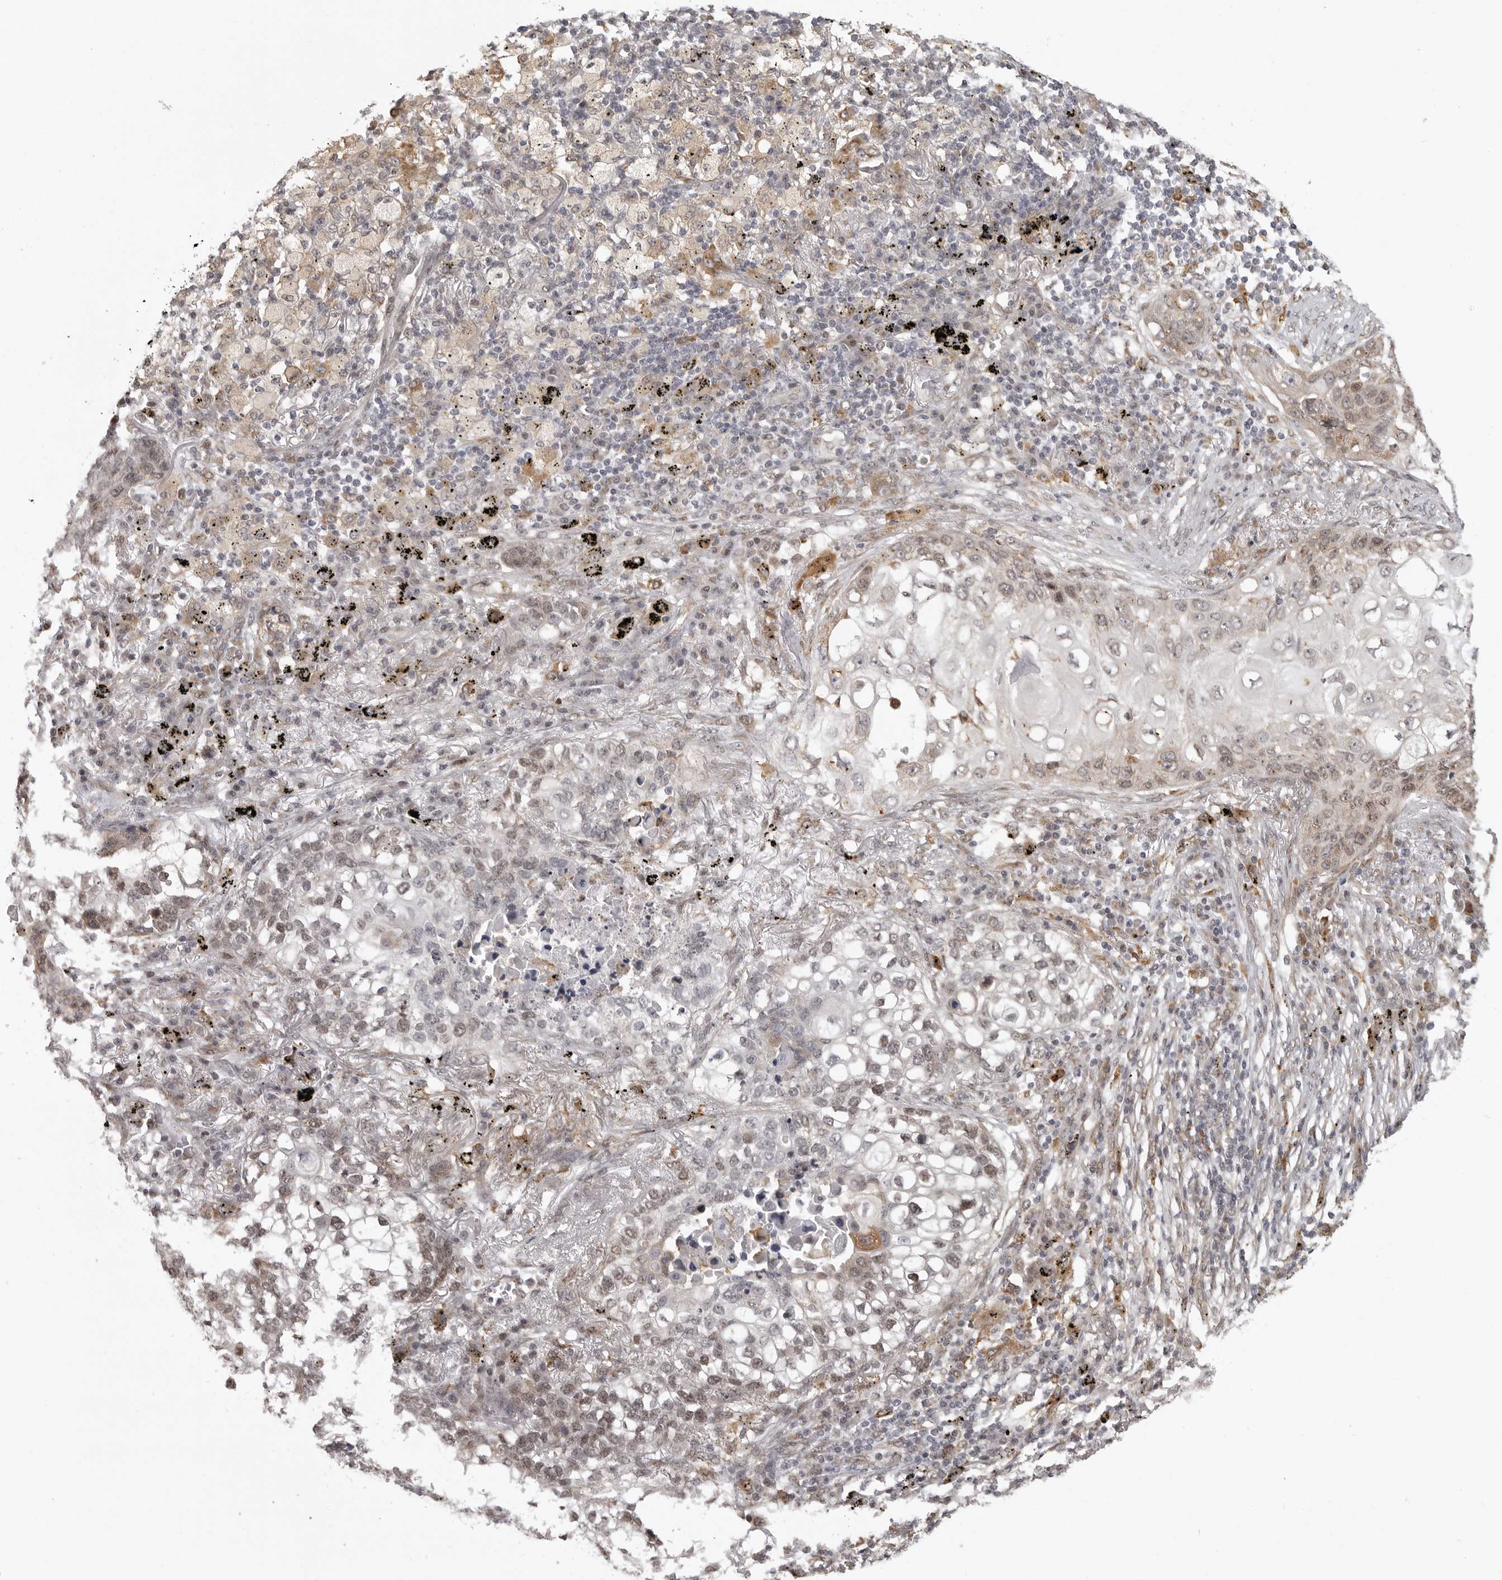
{"staining": {"intensity": "weak", "quantity": "25%-75%", "location": "nuclear"}, "tissue": "lung cancer", "cell_type": "Tumor cells", "image_type": "cancer", "snomed": [{"axis": "morphology", "description": "Squamous cell carcinoma, NOS"}, {"axis": "topography", "description": "Lung"}], "caption": "This micrograph shows lung cancer (squamous cell carcinoma) stained with IHC to label a protein in brown. The nuclear of tumor cells show weak positivity for the protein. Nuclei are counter-stained blue.", "gene": "ISG20L2", "patient": {"sex": "female", "age": 63}}